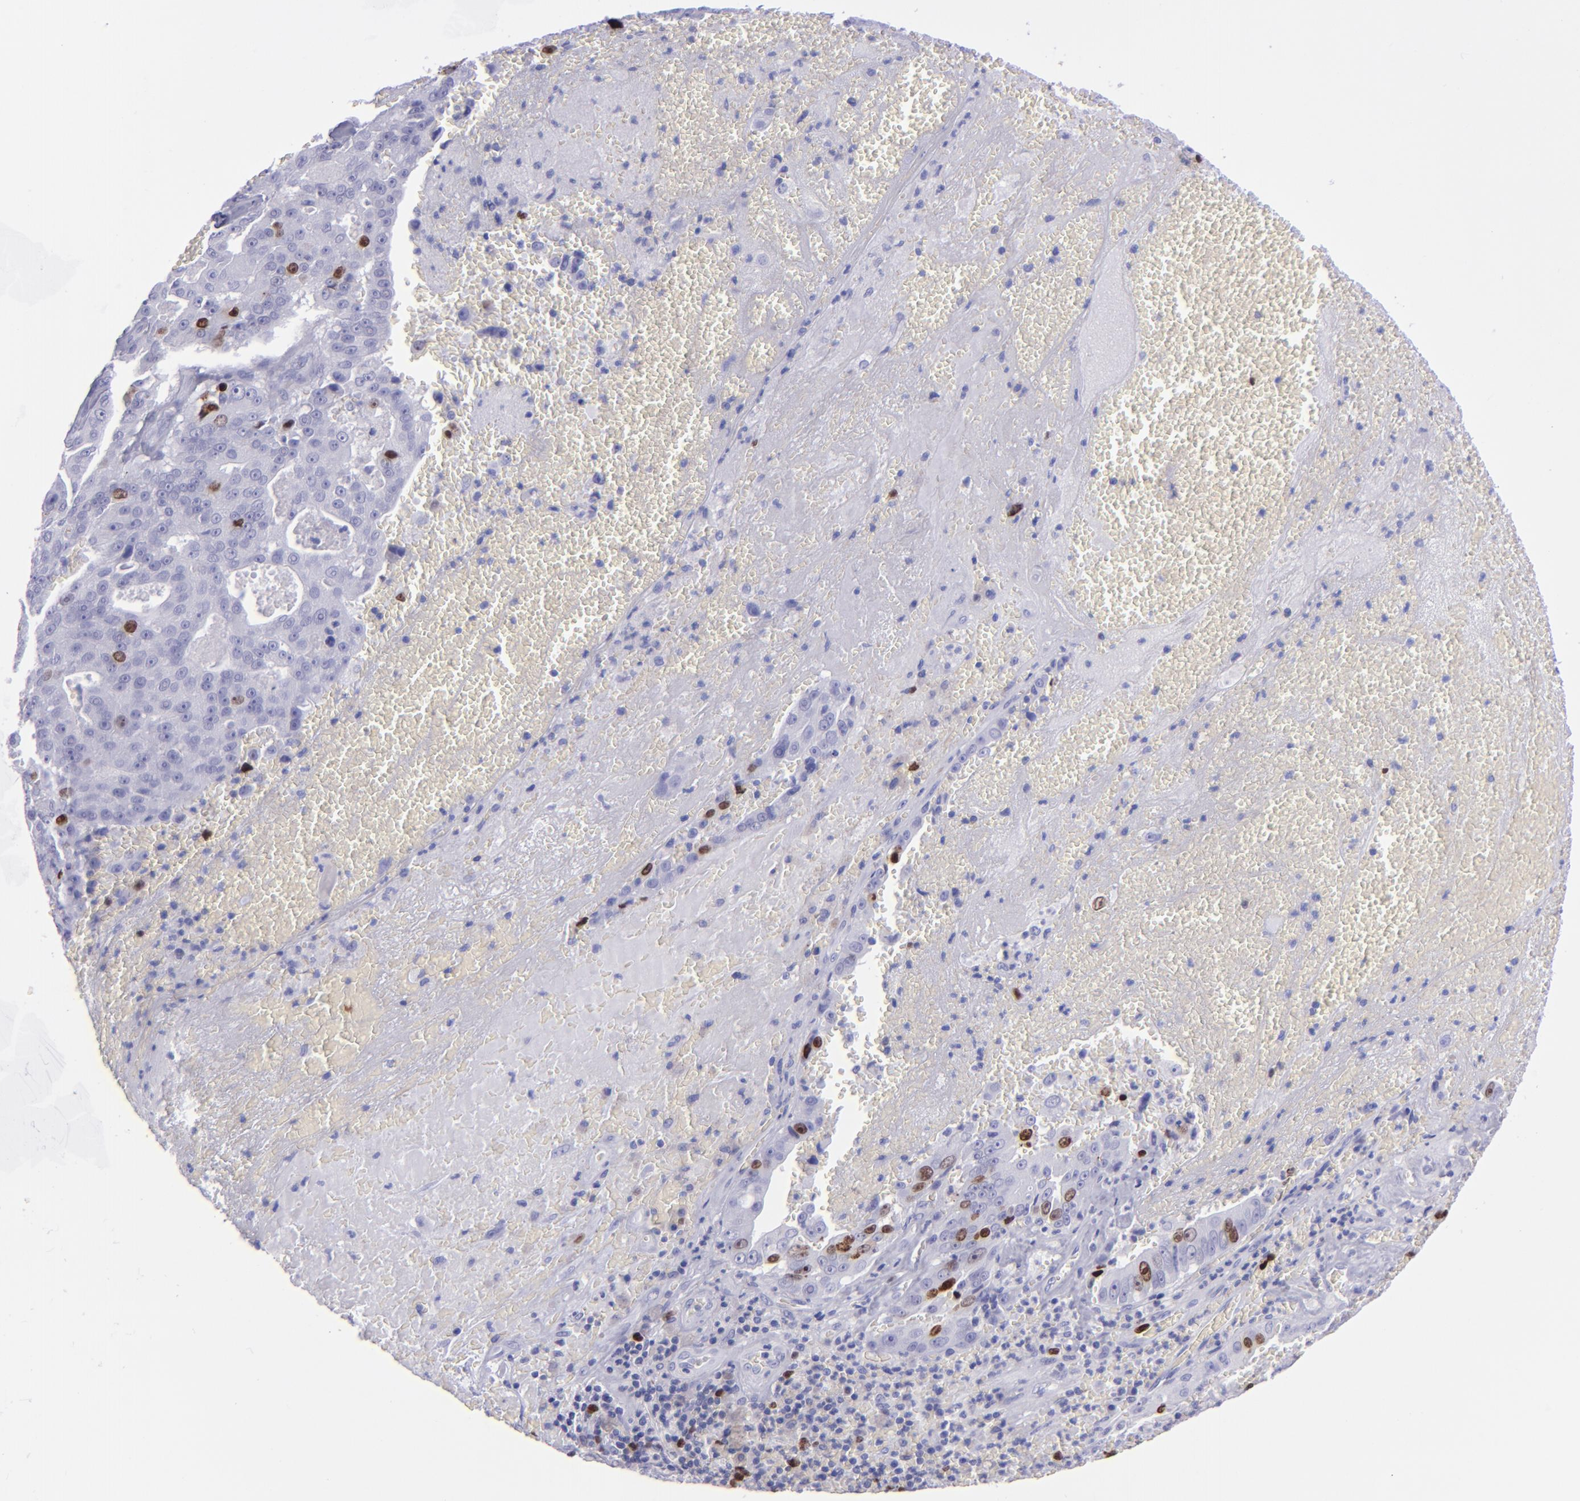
{"staining": {"intensity": "strong", "quantity": "<25%", "location": "nuclear"}, "tissue": "liver cancer", "cell_type": "Tumor cells", "image_type": "cancer", "snomed": [{"axis": "morphology", "description": "Cholangiocarcinoma"}, {"axis": "topography", "description": "Liver"}], "caption": "Immunohistochemical staining of liver cancer displays medium levels of strong nuclear protein expression in approximately <25% of tumor cells.", "gene": "TOP2A", "patient": {"sex": "female", "age": 79}}